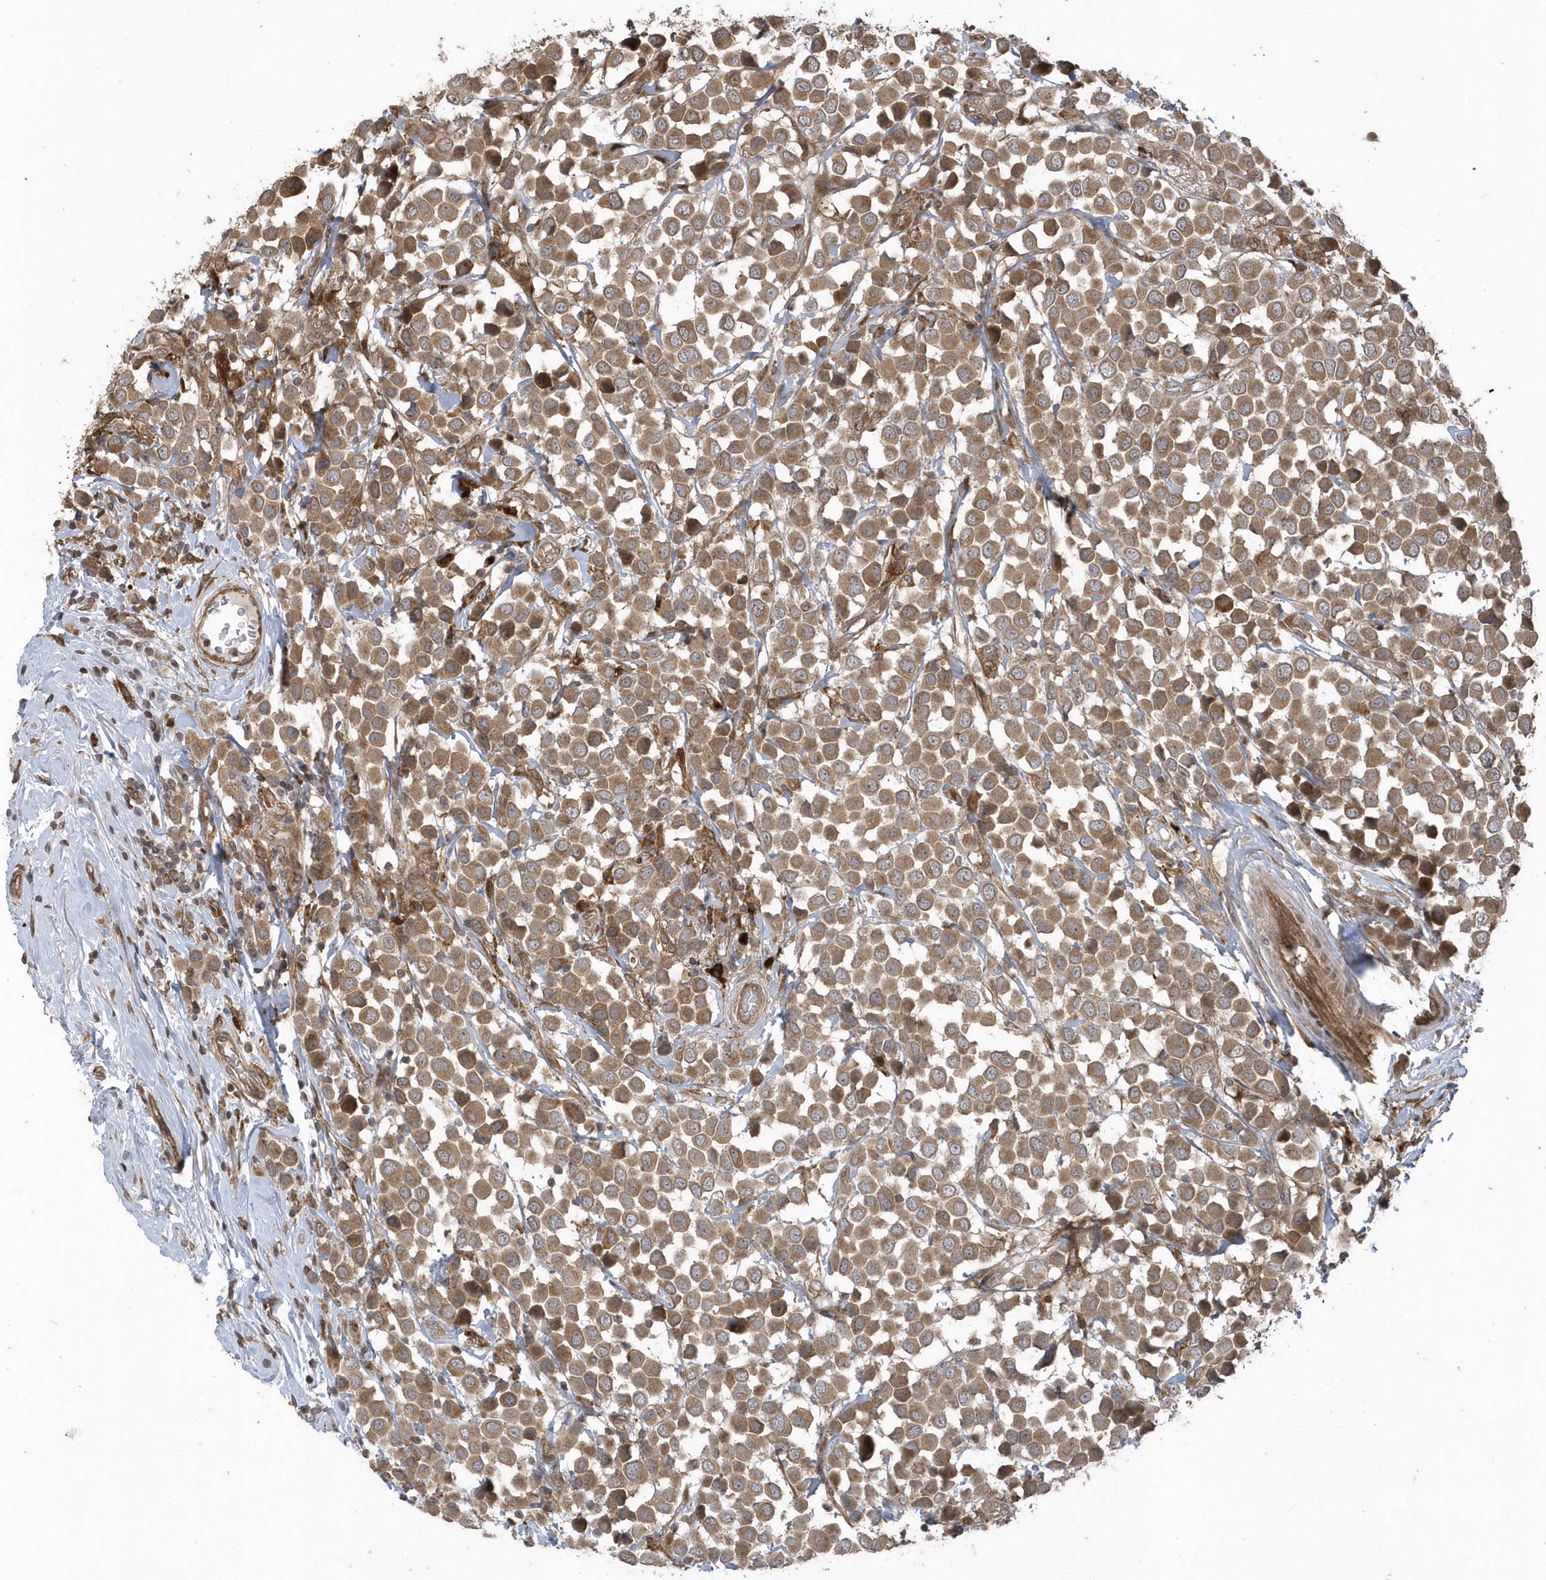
{"staining": {"intensity": "moderate", "quantity": ">75%", "location": "cytoplasmic/membranous"}, "tissue": "breast cancer", "cell_type": "Tumor cells", "image_type": "cancer", "snomed": [{"axis": "morphology", "description": "Duct carcinoma"}, {"axis": "topography", "description": "Breast"}], "caption": "Breast cancer tissue exhibits moderate cytoplasmic/membranous staining in about >75% of tumor cells The staining was performed using DAB, with brown indicating positive protein expression. Nuclei are stained blue with hematoxylin.", "gene": "HERPUD1", "patient": {"sex": "female", "age": 61}}